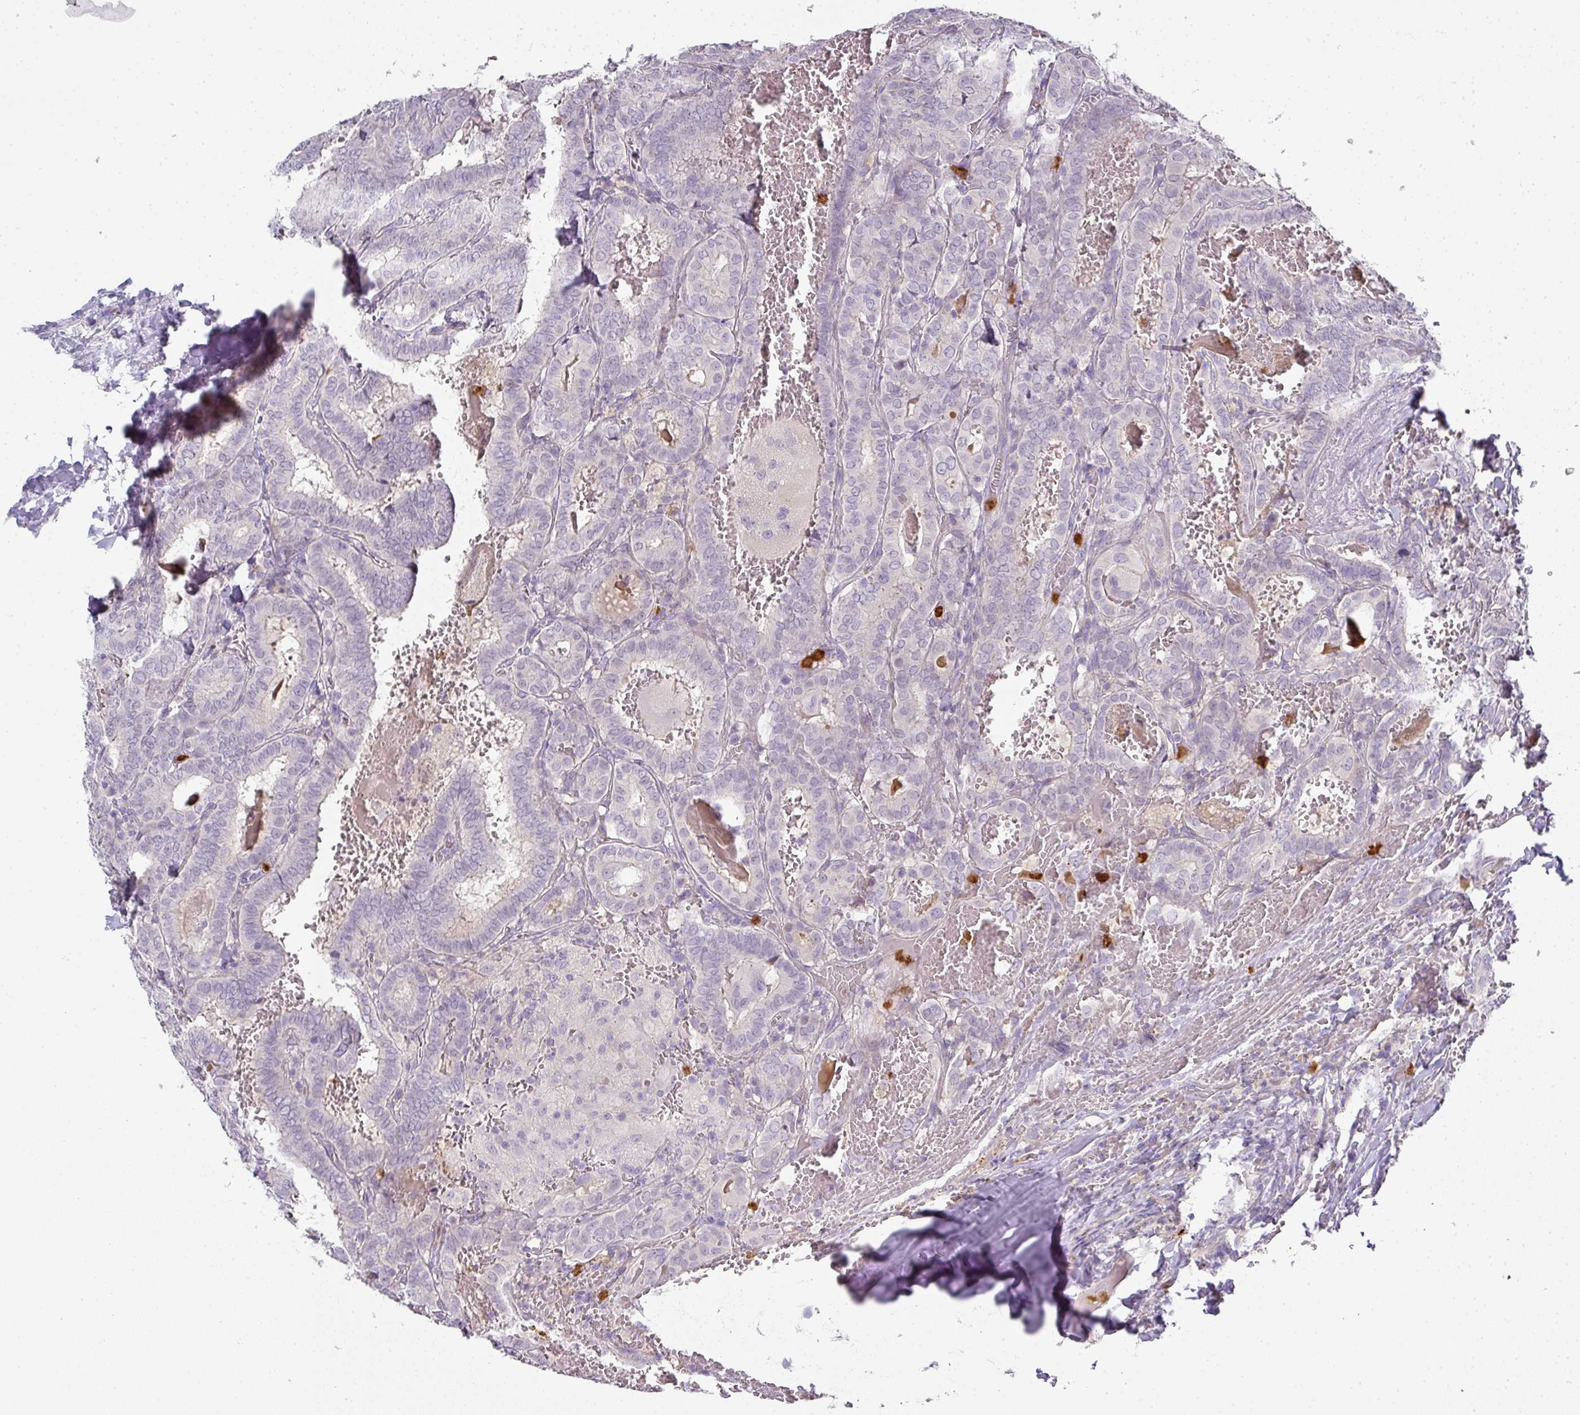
{"staining": {"intensity": "negative", "quantity": "none", "location": "none"}, "tissue": "thyroid cancer", "cell_type": "Tumor cells", "image_type": "cancer", "snomed": [{"axis": "morphology", "description": "Papillary adenocarcinoma, NOS"}, {"axis": "topography", "description": "Thyroid gland"}], "caption": "This is a photomicrograph of immunohistochemistry (IHC) staining of thyroid papillary adenocarcinoma, which shows no expression in tumor cells.", "gene": "HHEX", "patient": {"sex": "female", "age": 72}}